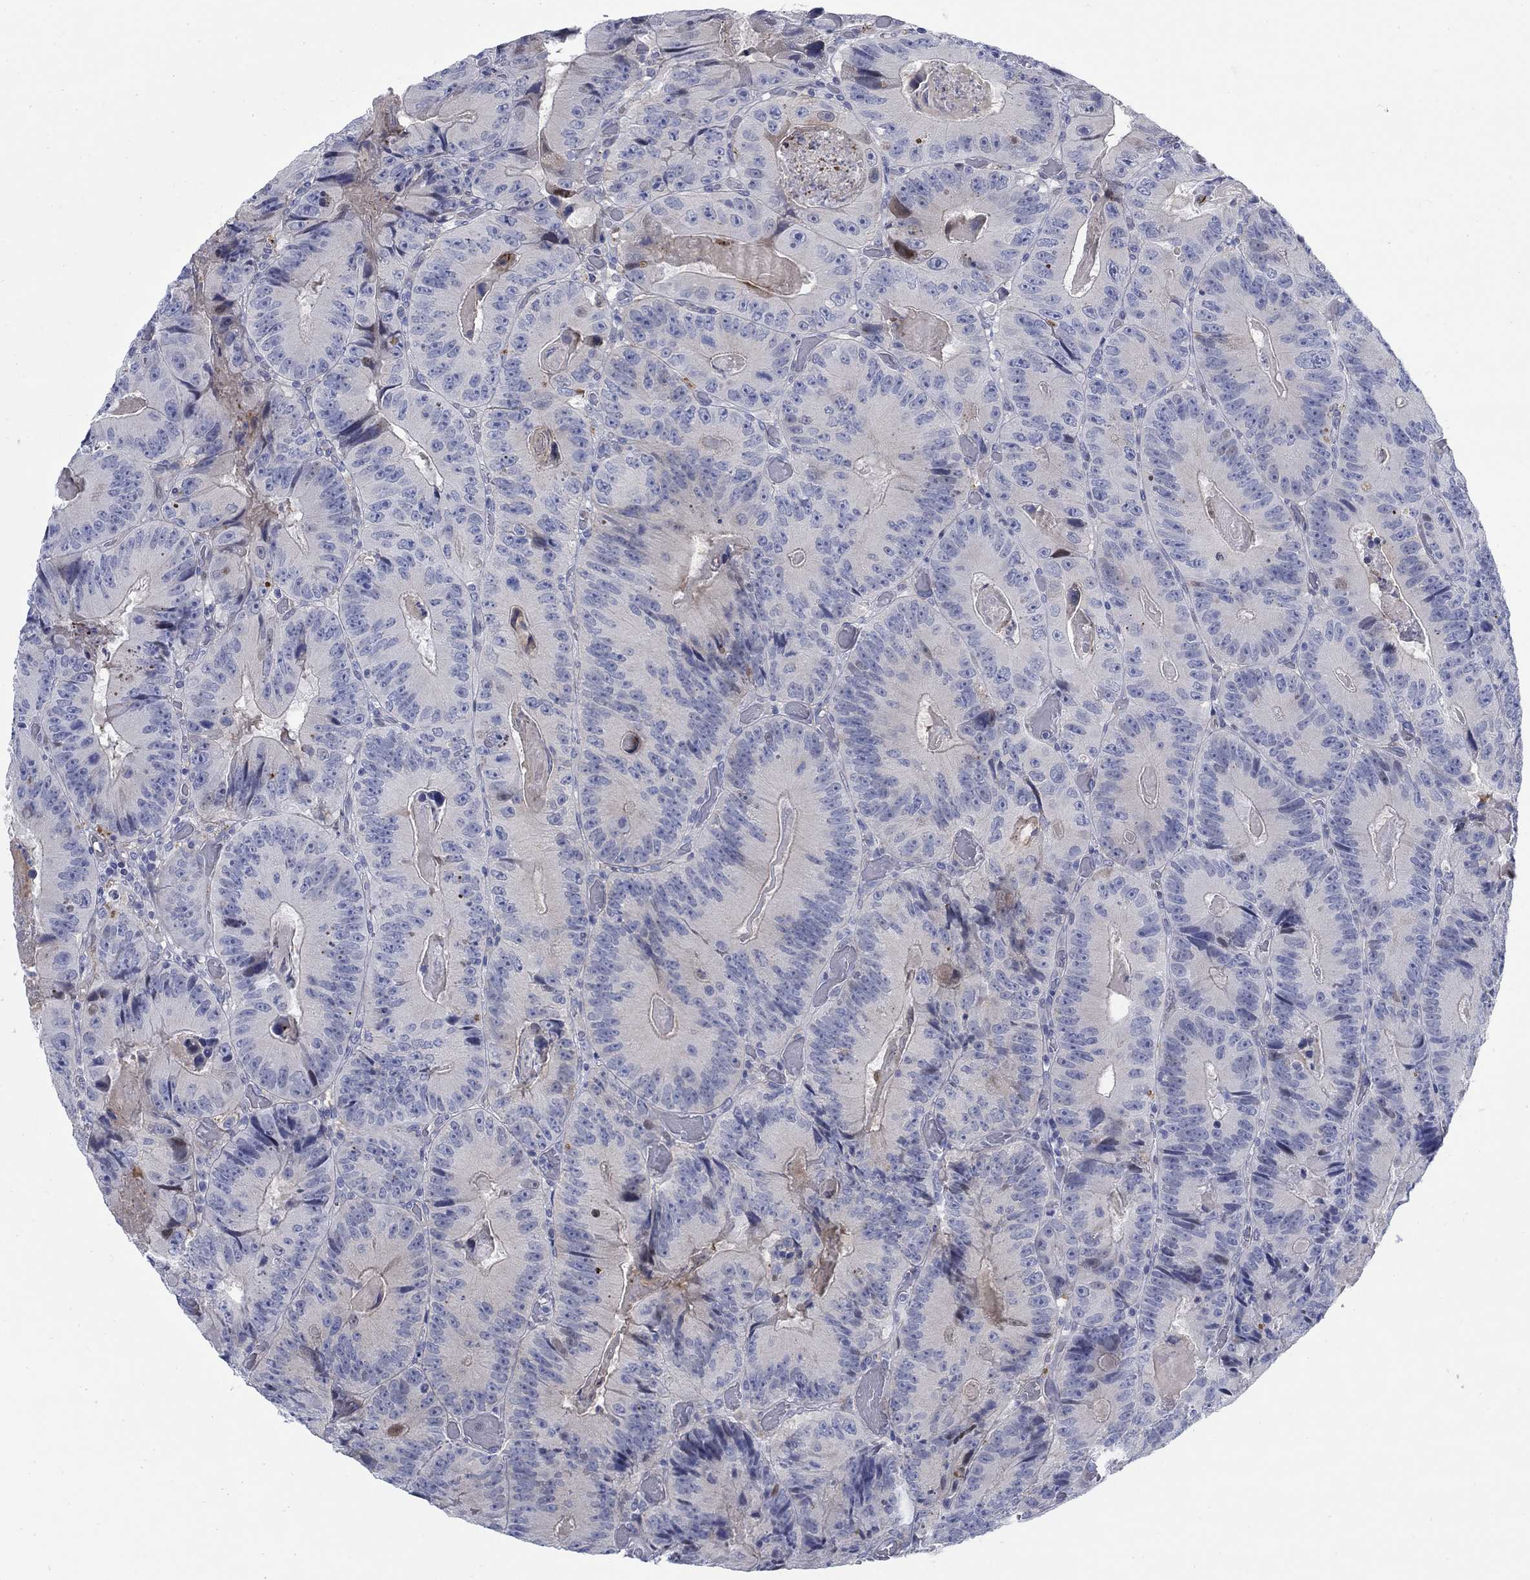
{"staining": {"intensity": "negative", "quantity": "none", "location": "none"}, "tissue": "colorectal cancer", "cell_type": "Tumor cells", "image_type": "cancer", "snomed": [{"axis": "morphology", "description": "Adenocarcinoma, NOS"}, {"axis": "topography", "description": "Colon"}], "caption": "Tumor cells are negative for protein expression in human adenocarcinoma (colorectal).", "gene": "MYO3A", "patient": {"sex": "female", "age": 86}}